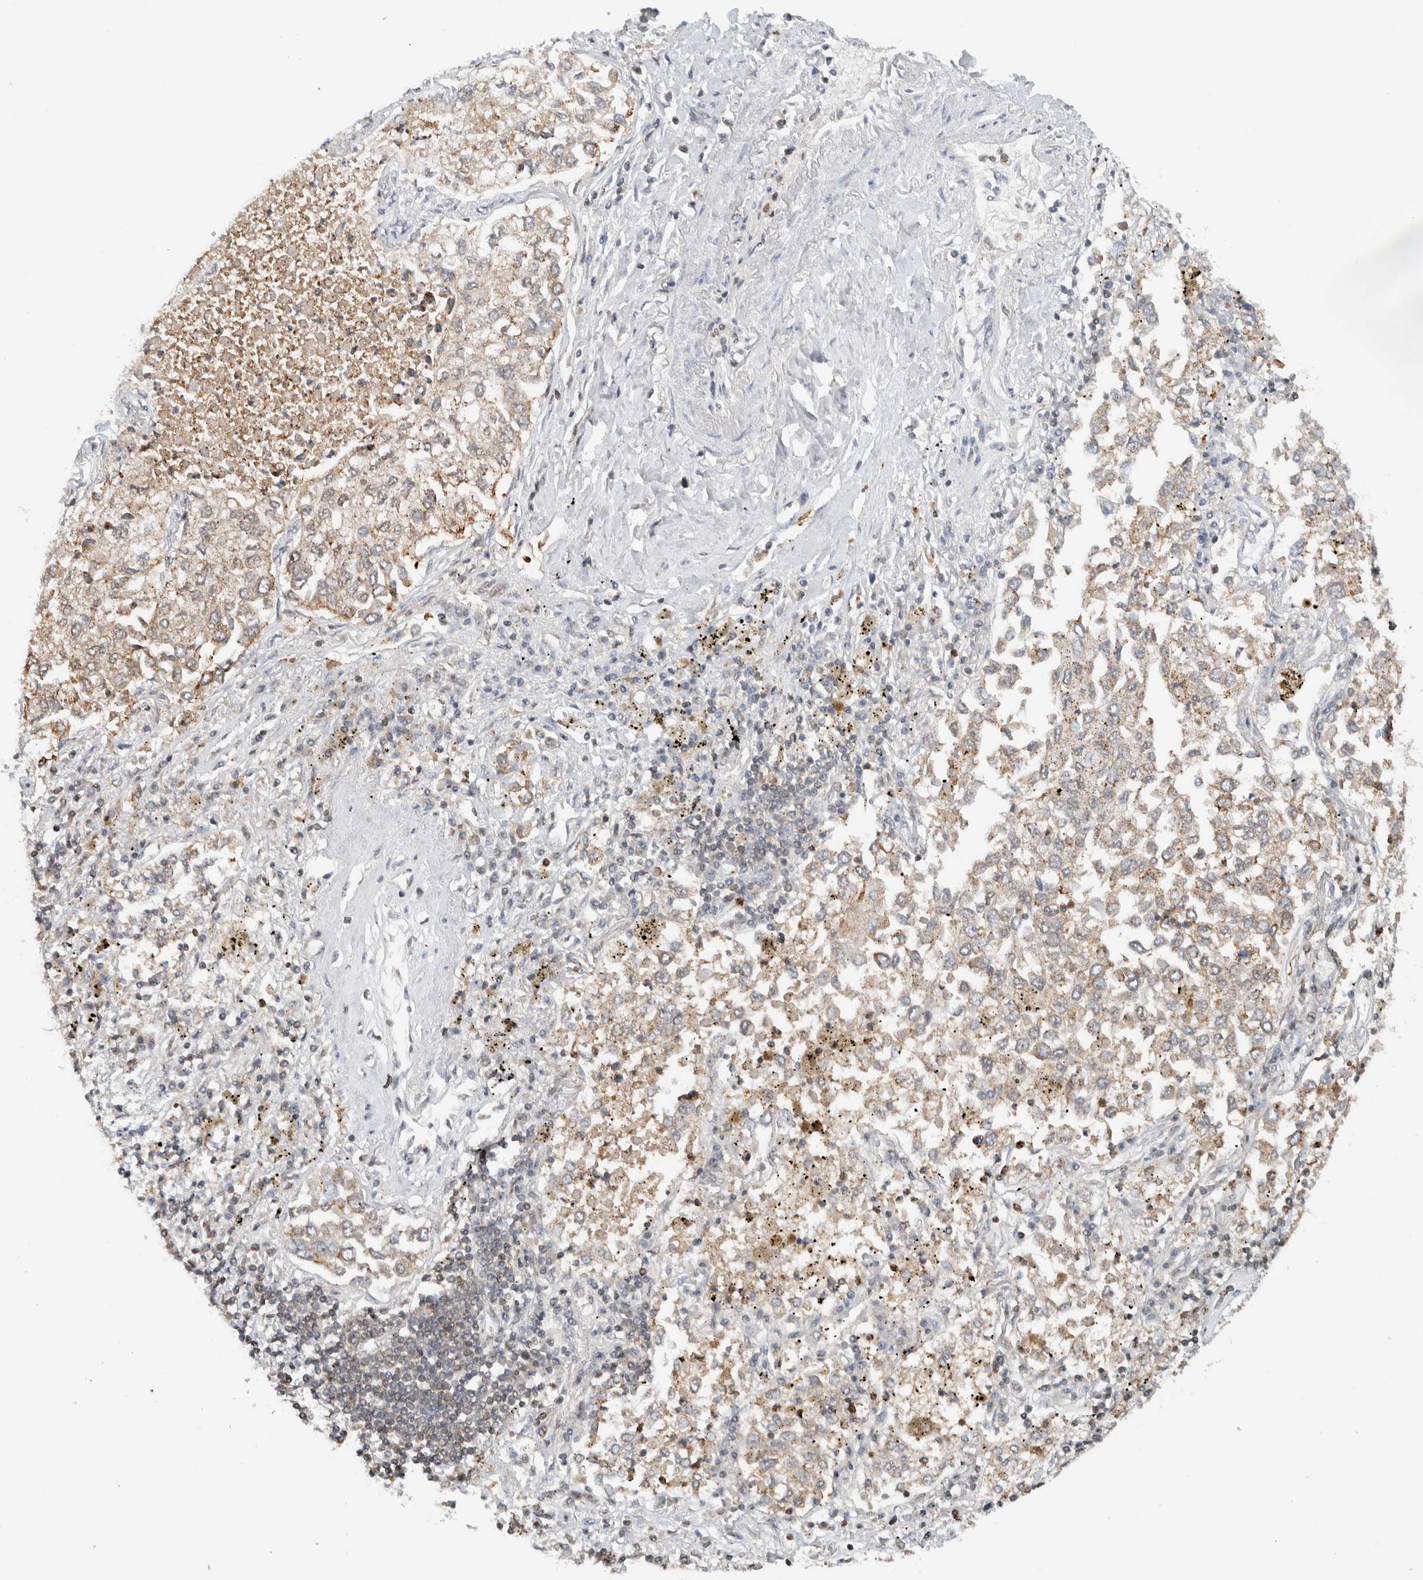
{"staining": {"intensity": "weak", "quantity": "25%-75%", "location": "cytoplasmic/membranous"}, "tissue": "lung cancer", "cell_type": "Tumor cells", "image_type": "cancer", "snomed": [{"axis": "morphology", "description": "Inflammation, NOS"}, {"axis": "morphology", "description": "Adenocarcinoma, NOS"}, {"axis": "topography", "description": "Lung"}], "caption": "This micrograph demonstrates lung cancer (adenocarcinoma) stained with immunohistochemistry (IHC) to label a protein in brown. The cytoplasmic/membranous of tumor cells show weak positivity for the protein. Nuclei are counter-stained blue.", "gene": "ZNF521", "patient": {"sex": "male", "age": 63}}